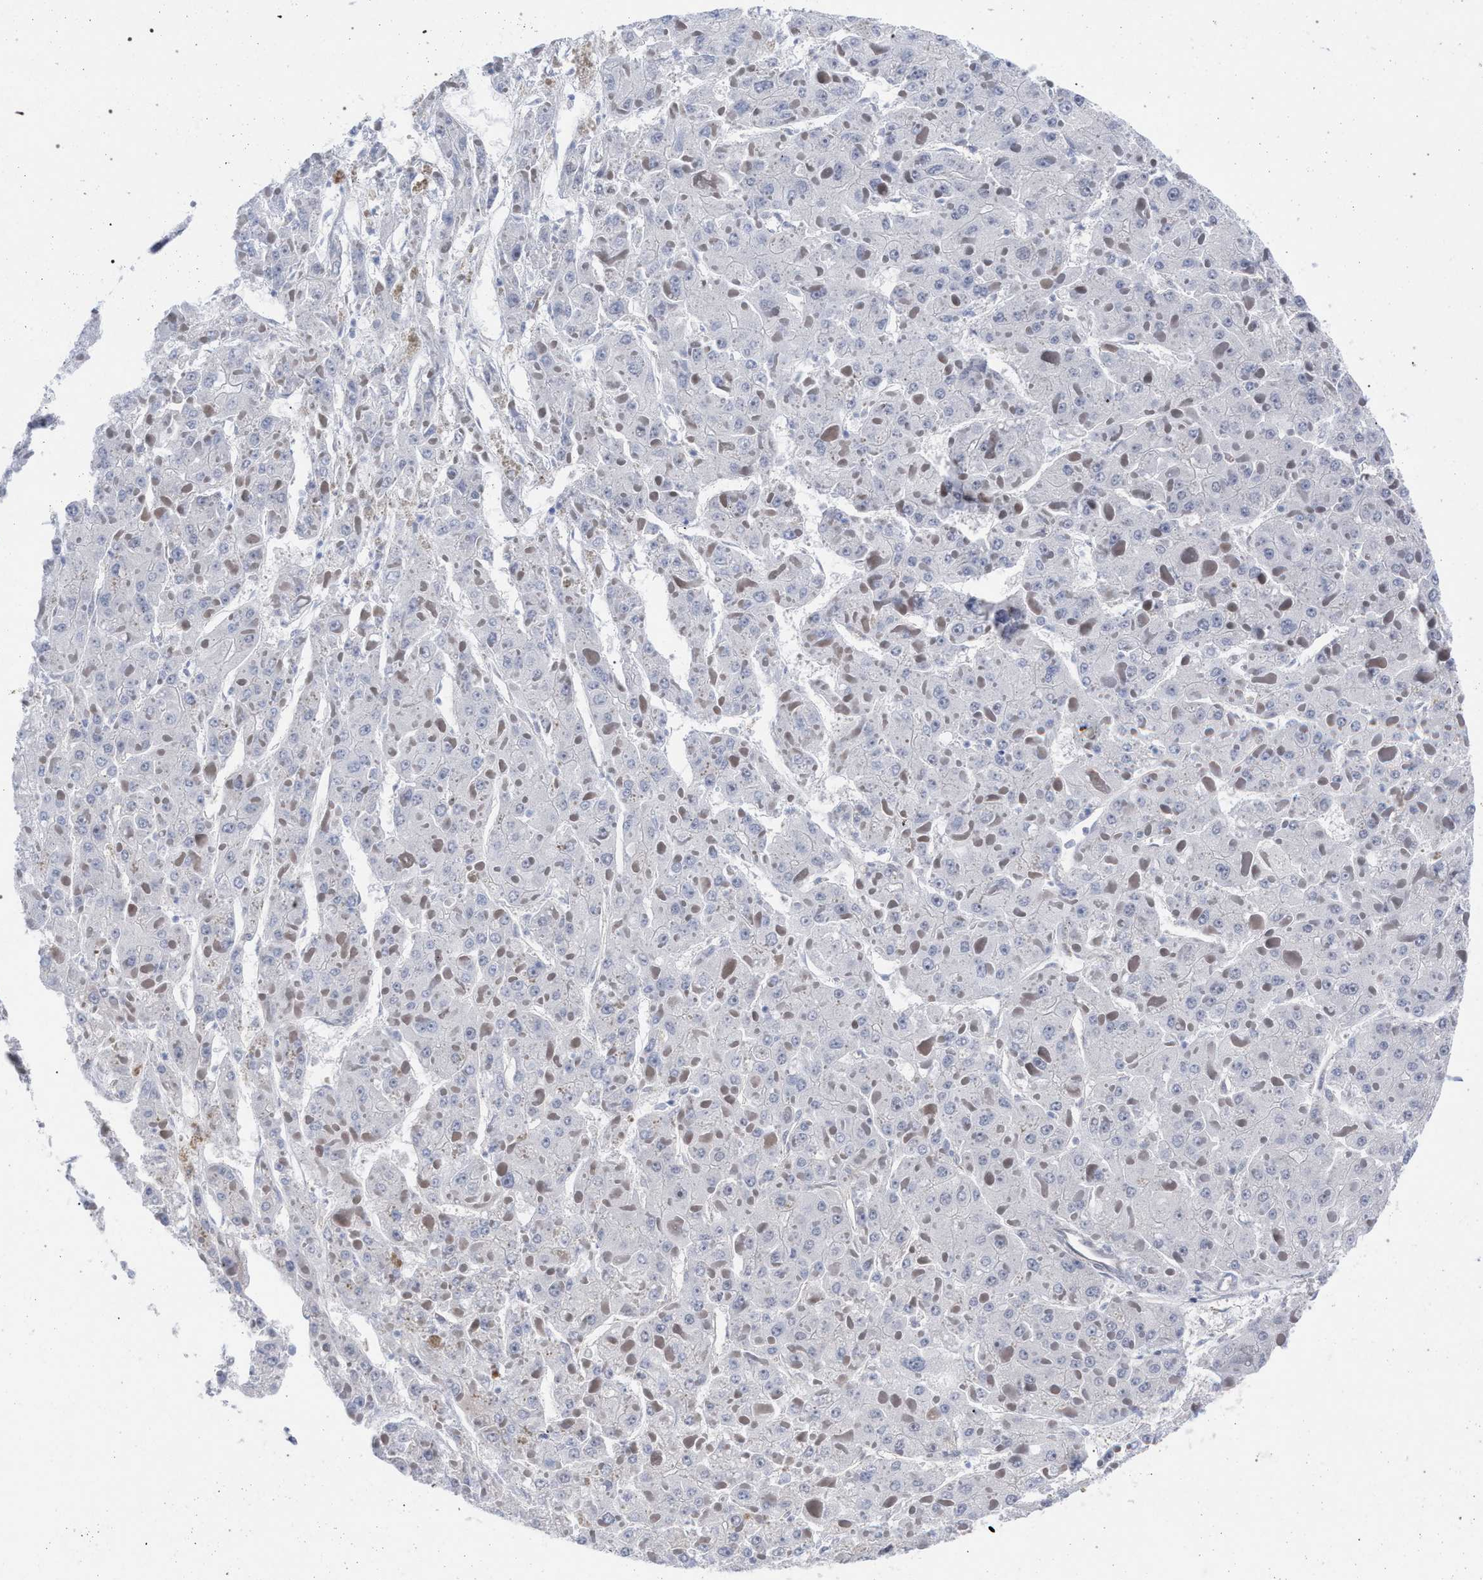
{"staining": {"intensity": "negative", "quantity": "none", "location": "none"}, "tissue": "liver cancer", "cell_type": "Tumor cells", "image_type": "cancer", "snomed": [{"axis": "morphology", "description": "Carcinoma, Hepatocellular, NOS"}, {"axis": "topography", "description": "Liver"}], "caption": "This histopathology image is of liver cancer stained with immunohistochemistry to label a protein in brown with the nuclei are counter-stained blue. There is no expression in tumor cells.", "gene": "FHOD3", "patient": {"sex": "female", "age": 73}}